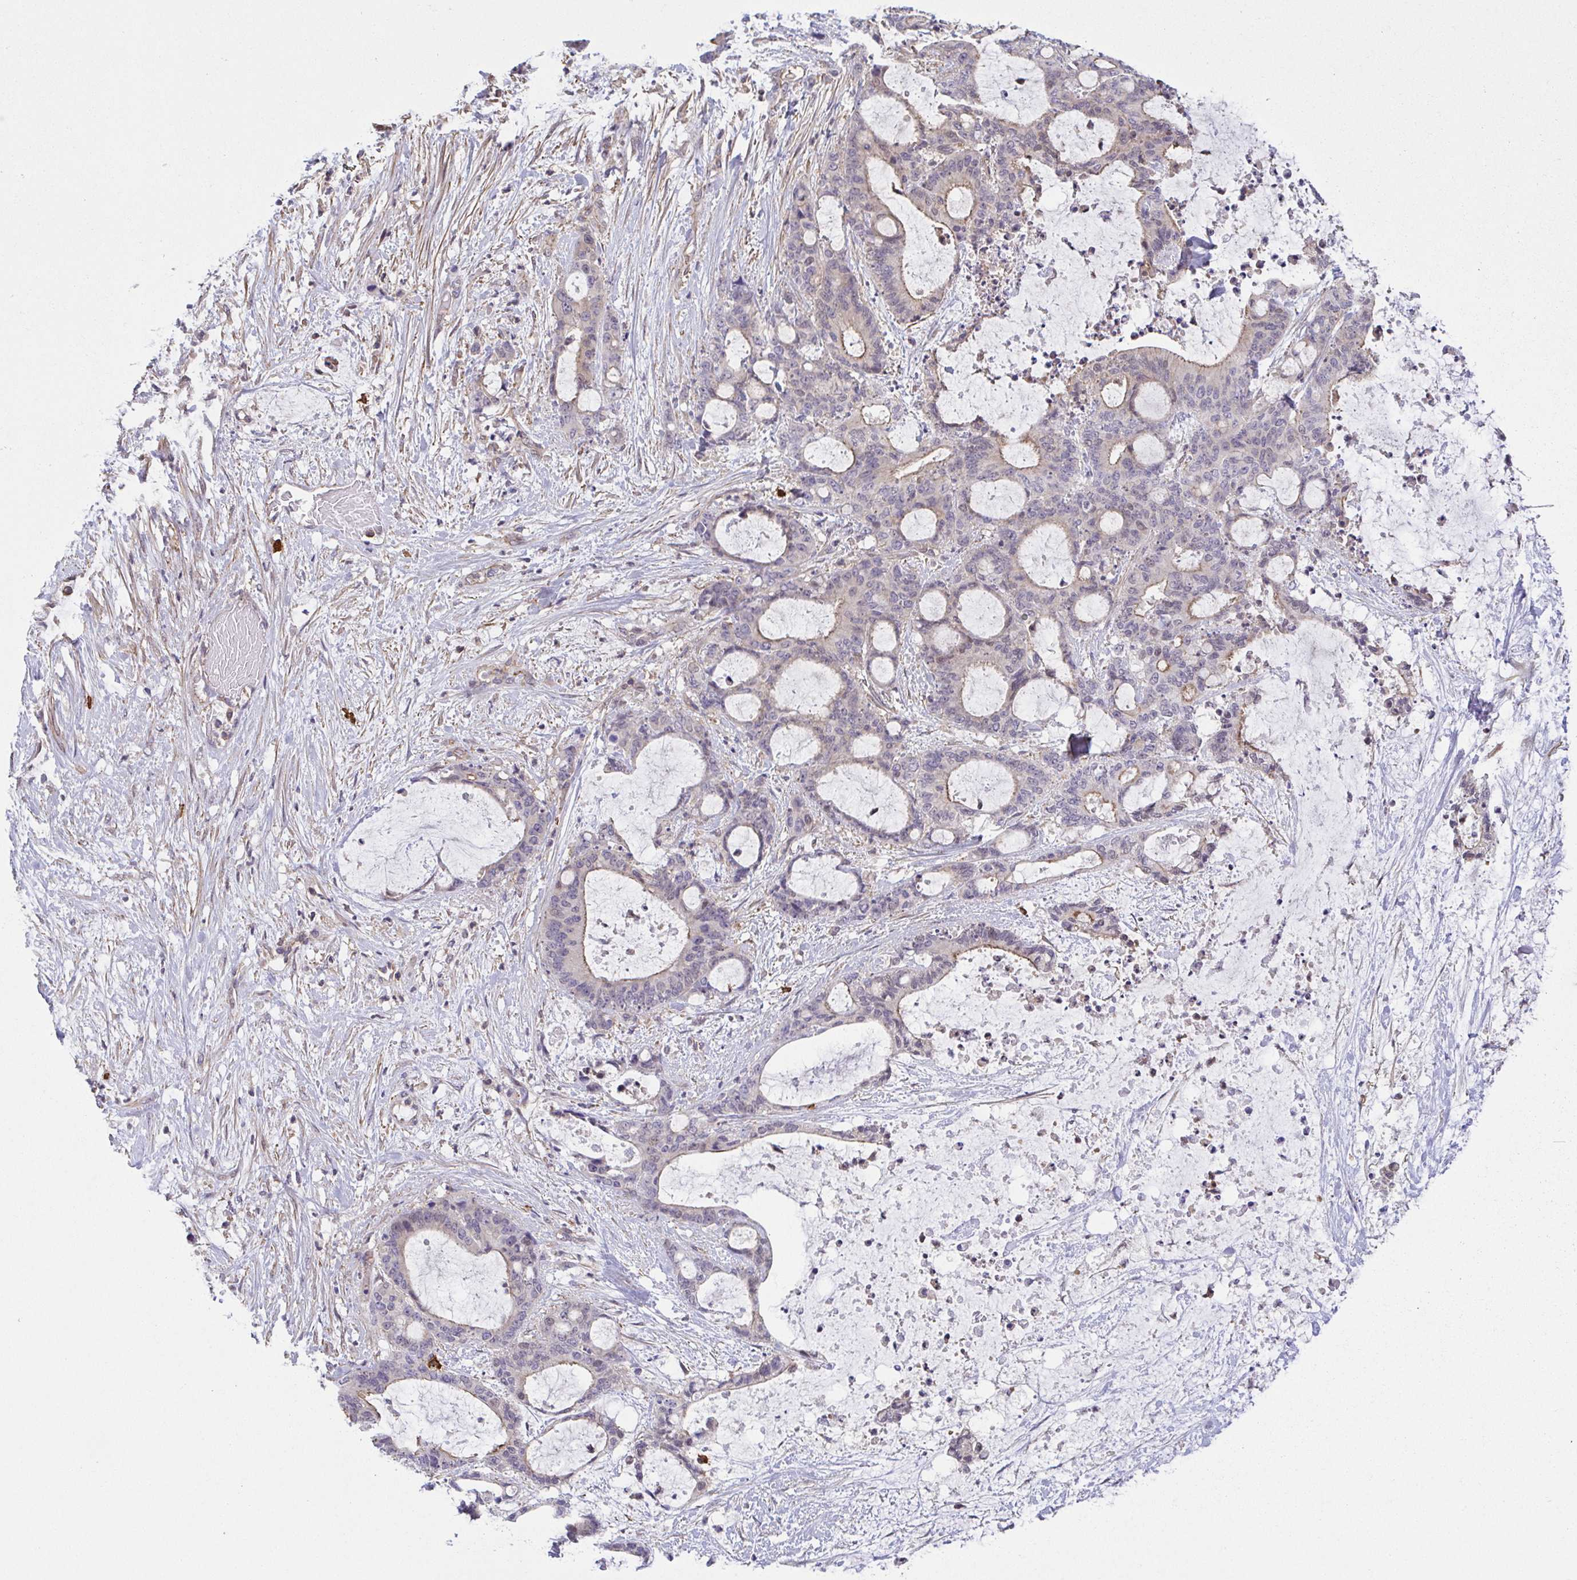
{"staining": {"intensity": "weak", "quantity": "<25%", "location": "cytoplasmic/membranous"}, "tissue": "liver cancer", "cell_type": "Tumor cells", "image_type": "cancer", "snomed": [{"axis": "morphology", "description": "Normal tissue, NOS"}, {"axis": "morphology", "description": "Cholangiocarcinoma"}, {"axis": "topography", "description": "Liver"}, {"axis": "topography", "description": "Peripheral nerve tissue"}], "caption": "Histopathology image shows no significant protein staining in tumor cells of liver cancer (cholangiocarcinoma). (Brightfield microscopy of DAB IHC at high magnification).", "gene": "PREPL", "patient": {"sex": "female", "age": 73}}